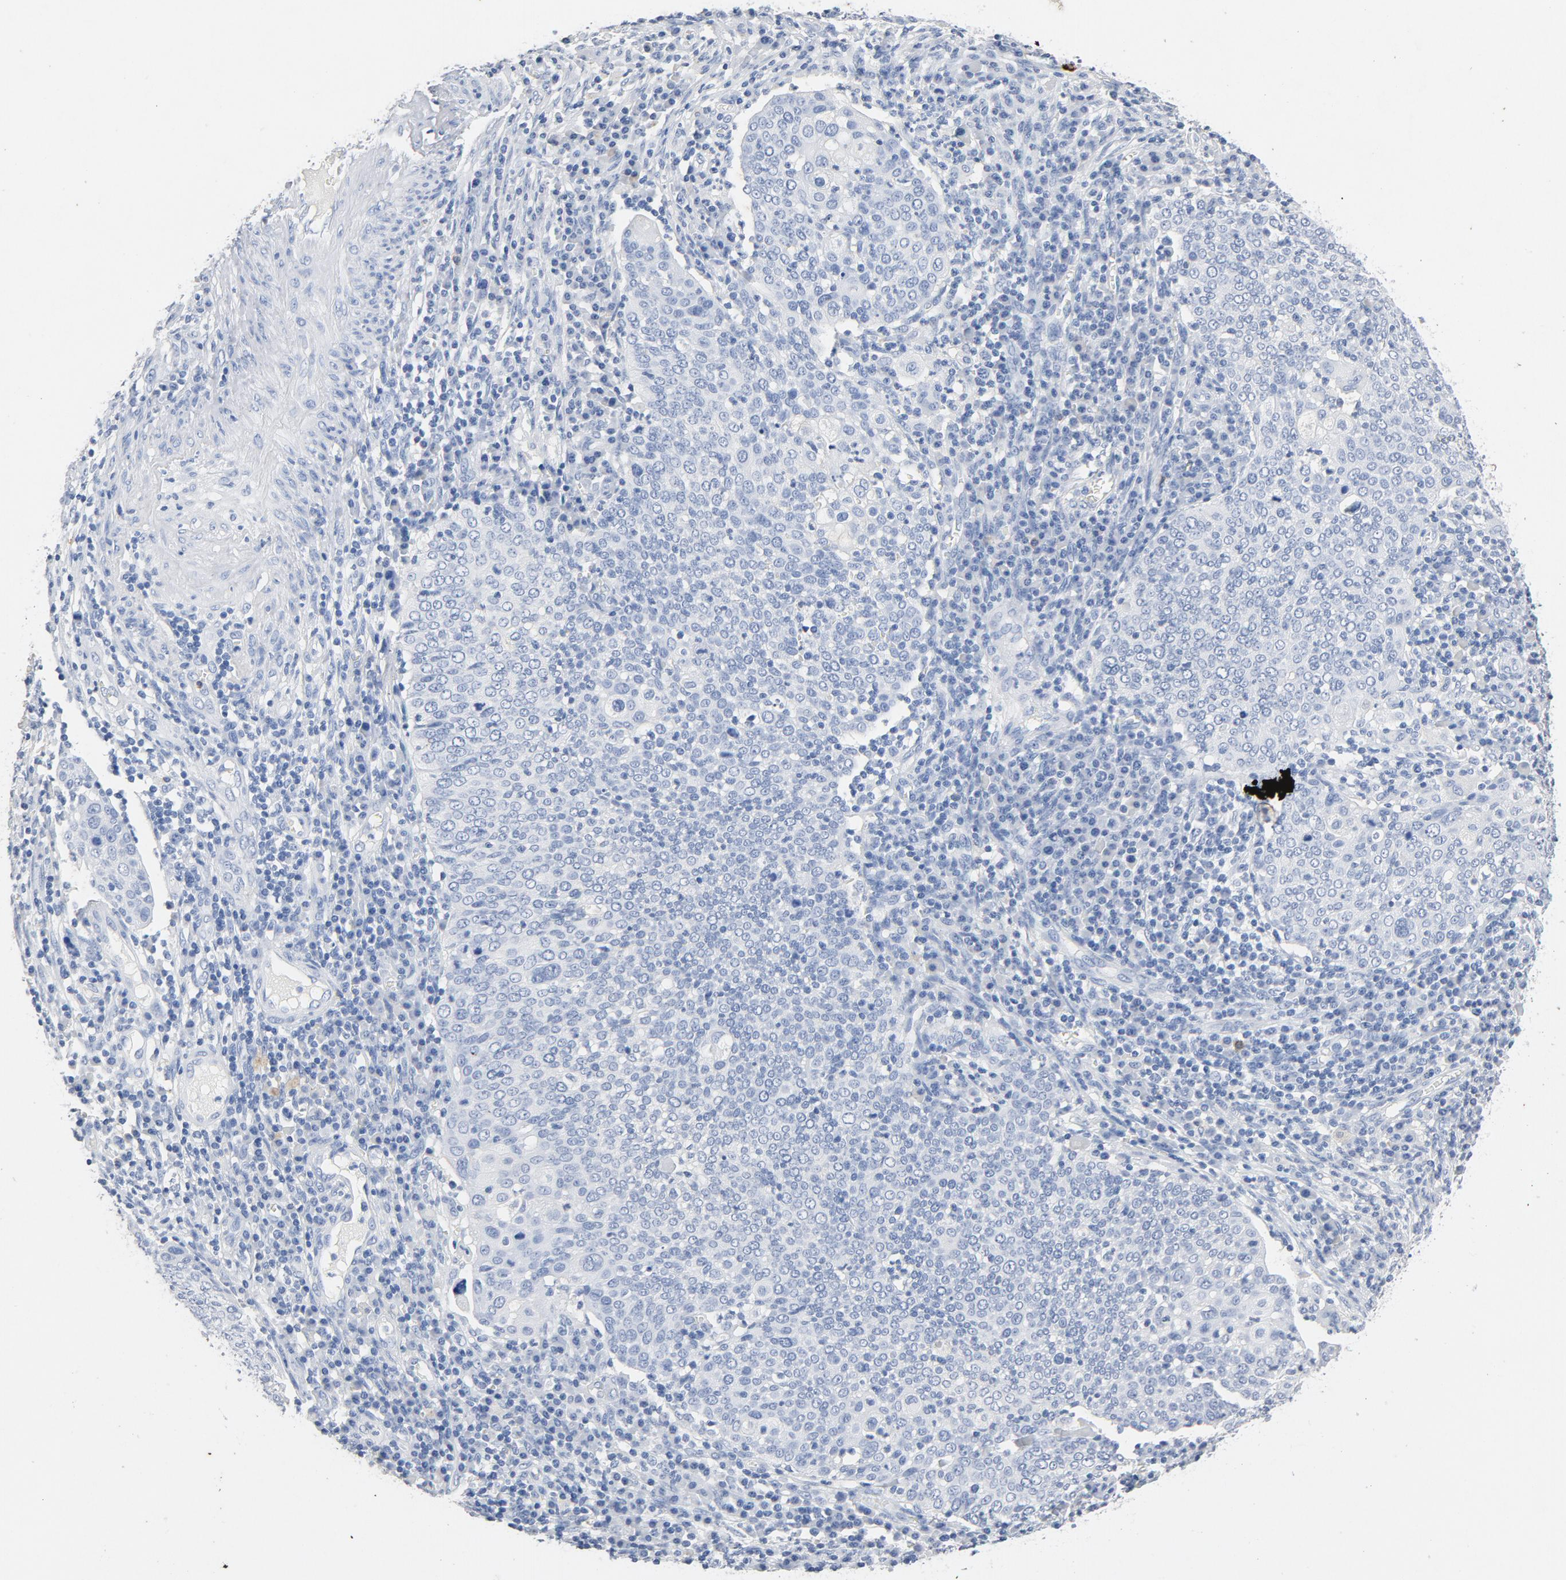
{"staining": {"intensity": "negative", "quantity": "none", "location": "none"}, "tissue": "cervical cancer", "cell_type": "Tumor cells", "image_type": "cancer", "snomed": [{"axis": "morphology", "description": "Squamous cell carcinoma, NOS"}, {"axis": "topography", "description": "Cervix"}], "caption": "An image of cervical squamous cell carcinoma stained for a protein reveals no brown staining in tumor cells.", "gene": "PTPRB", "patient": {"sex": "female", "age": 40}}